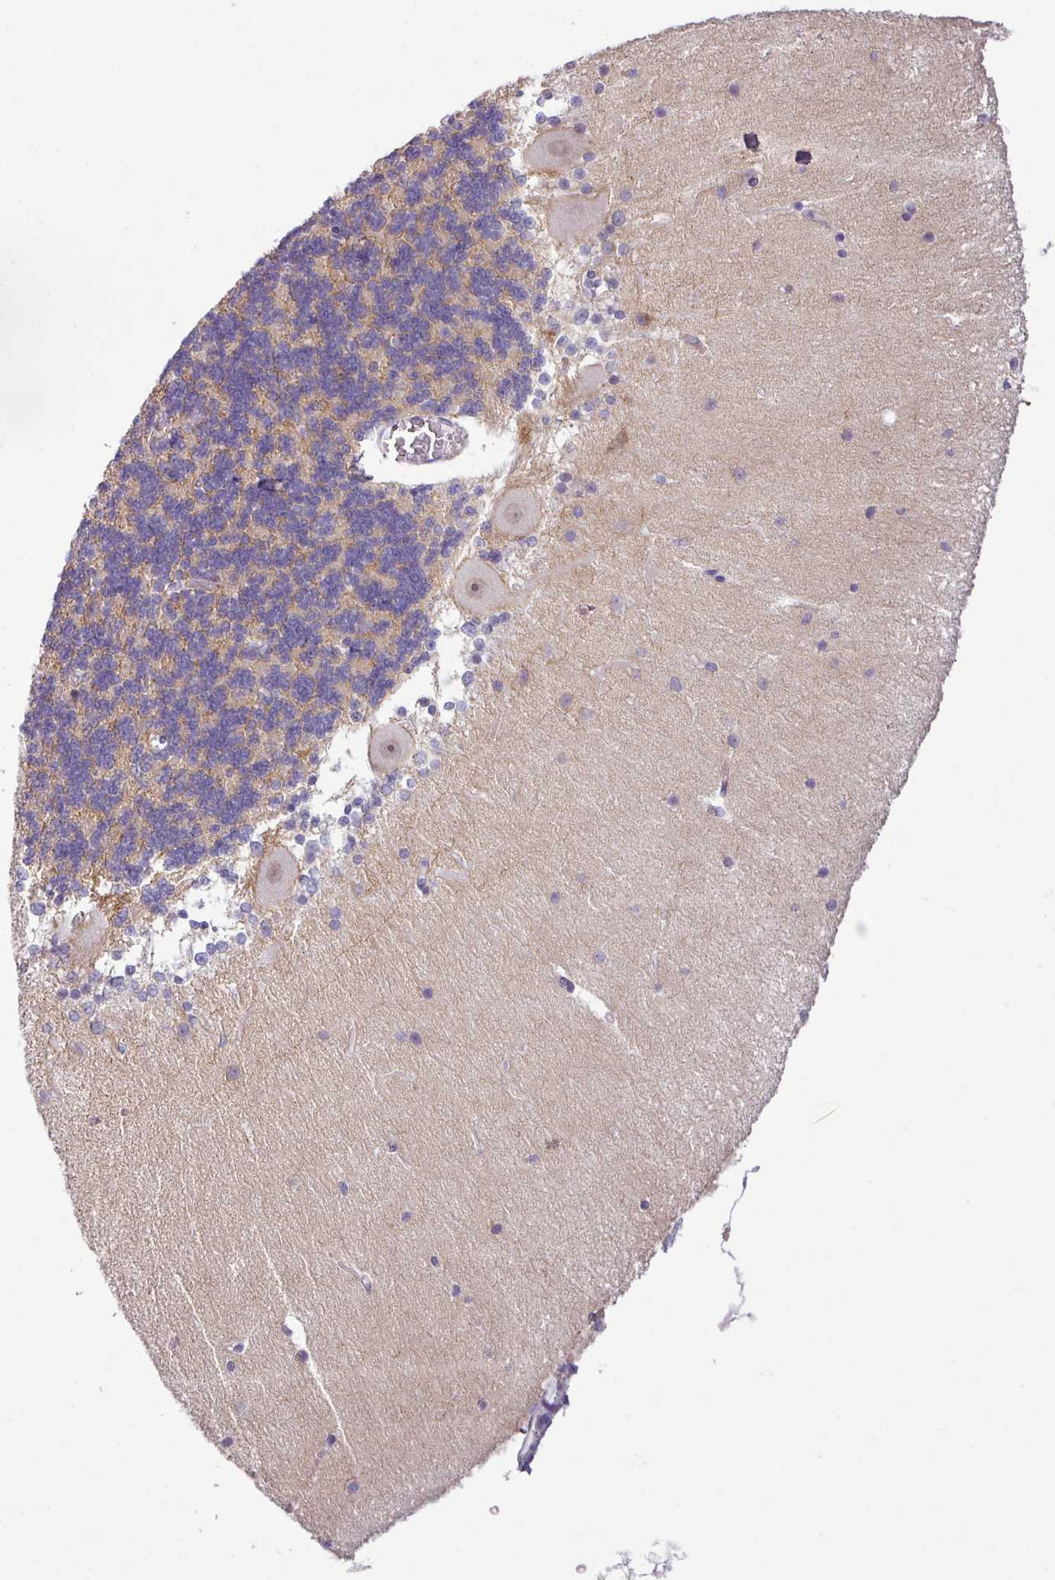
{"staining": {"intensity": "negative", "quantity": "none", "location": "none"}, "tissue": "cerebellum", "cell_type": "Cells in granular layer", "image_type": "normal", "snomed": [{"axis": "morphology", "description": "Normal tissue, NOS"}, {"axis": "topography", "description": "Cerebellum"}], "caption": "IHC photomicrograph of benign human cerebellum stained for a protein (brown), which displays no positivity in cells in granular layer. Nuclei are stained in blue.", "gene": "ACAP3", "patient": {"sex": "female", "age": 54}}